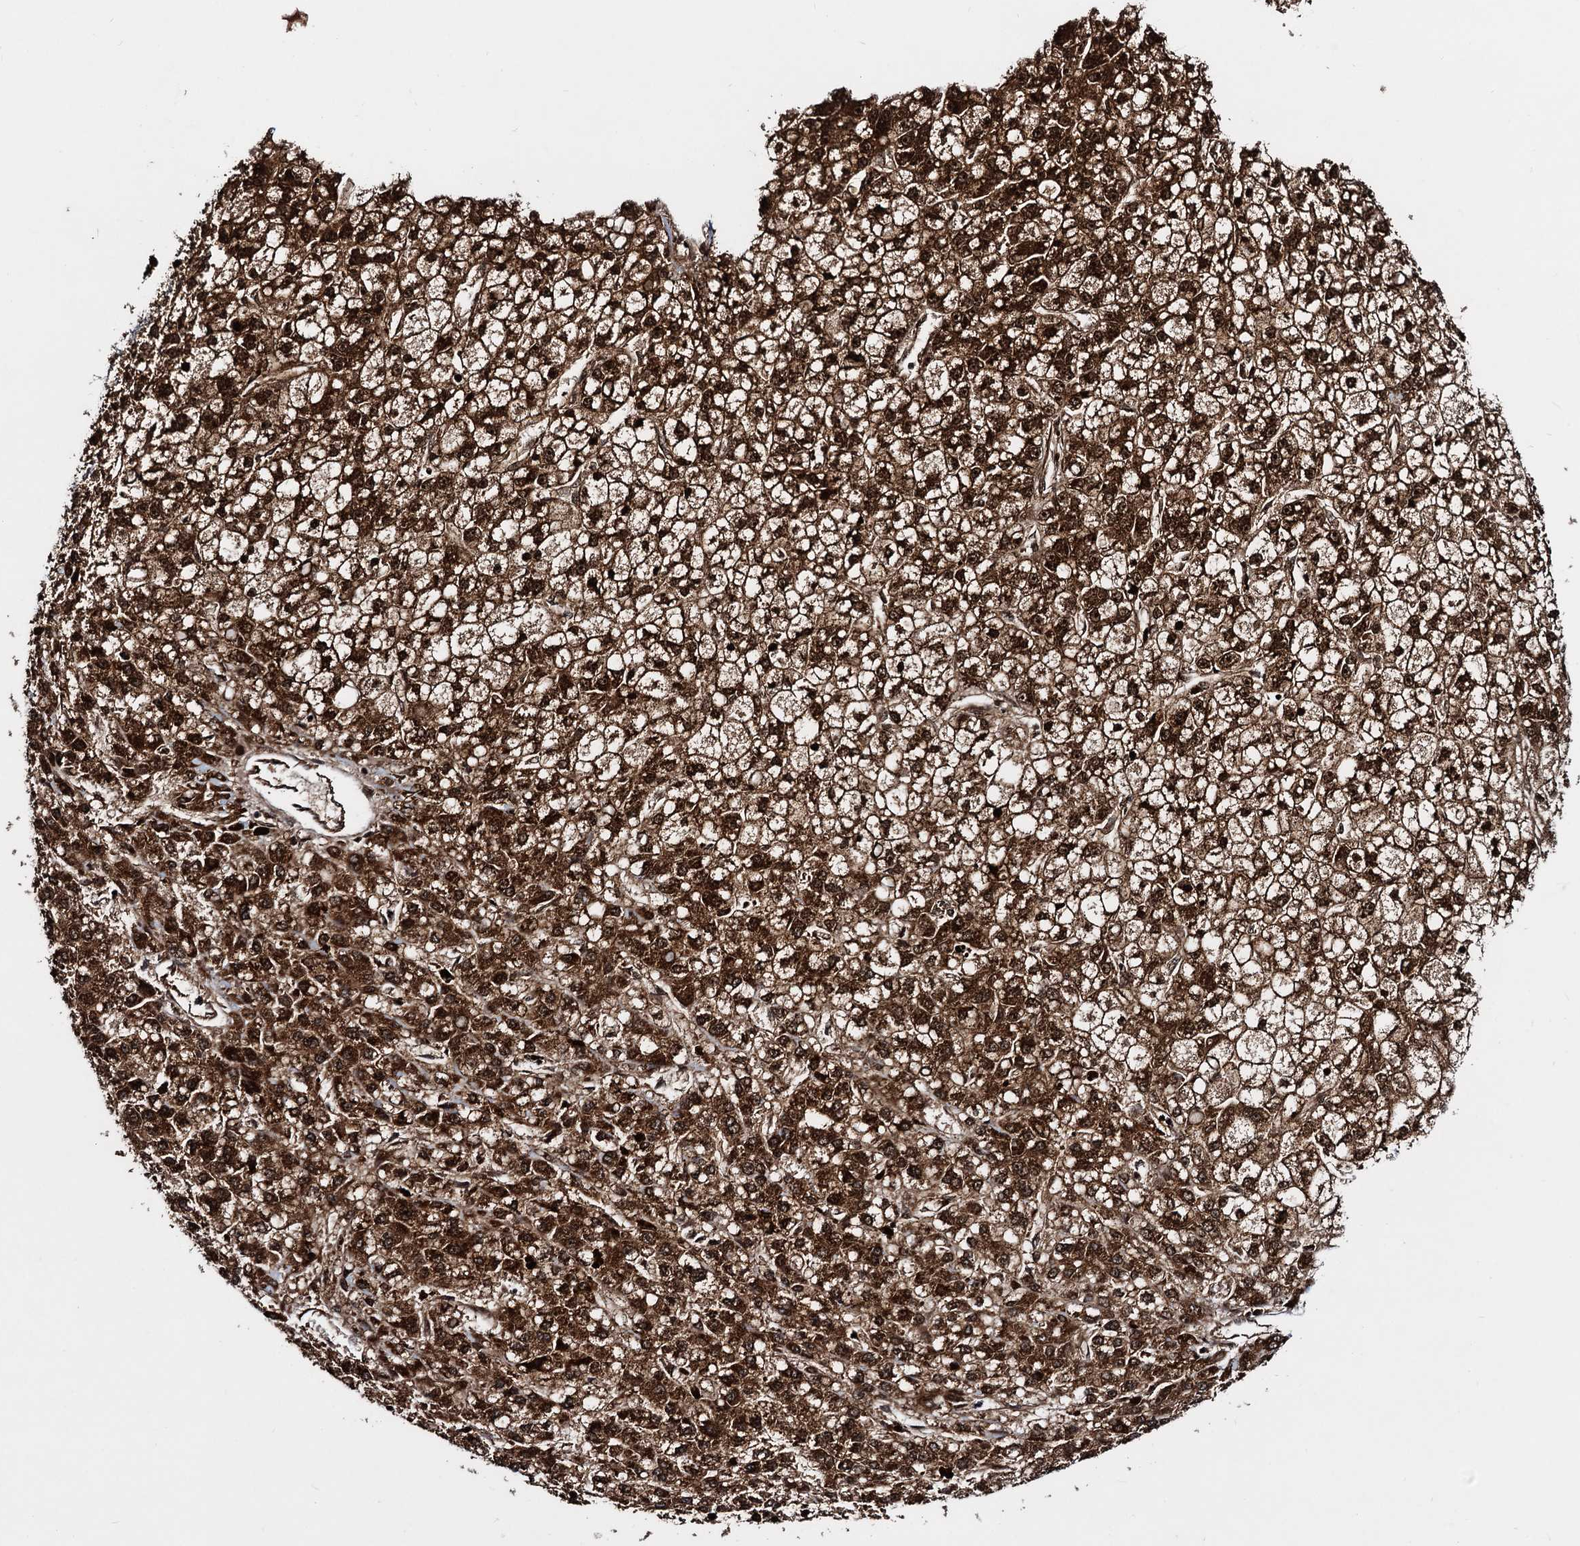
{"staining": {"intensity": "strong", "quantity": ">75%", "location": "cytoplasmic/membranous"}, "tissue": "liver cancer", "cell_type": "Tumor cells", "image_type": "cancer", "snomed": [{"axis": "morphology", "description": "Carcinoma, Hepatocellular, NOS"}, {"axis": "topography", "description": "Liver"}], "caption": "Strong cytoplasmic/membranous protein positivity is identified in approximately >75% of tumor cells in hepatocellular carcinoma (liver).", "gene": "COA4", "patient": {"sex": "male", "age": 67}}